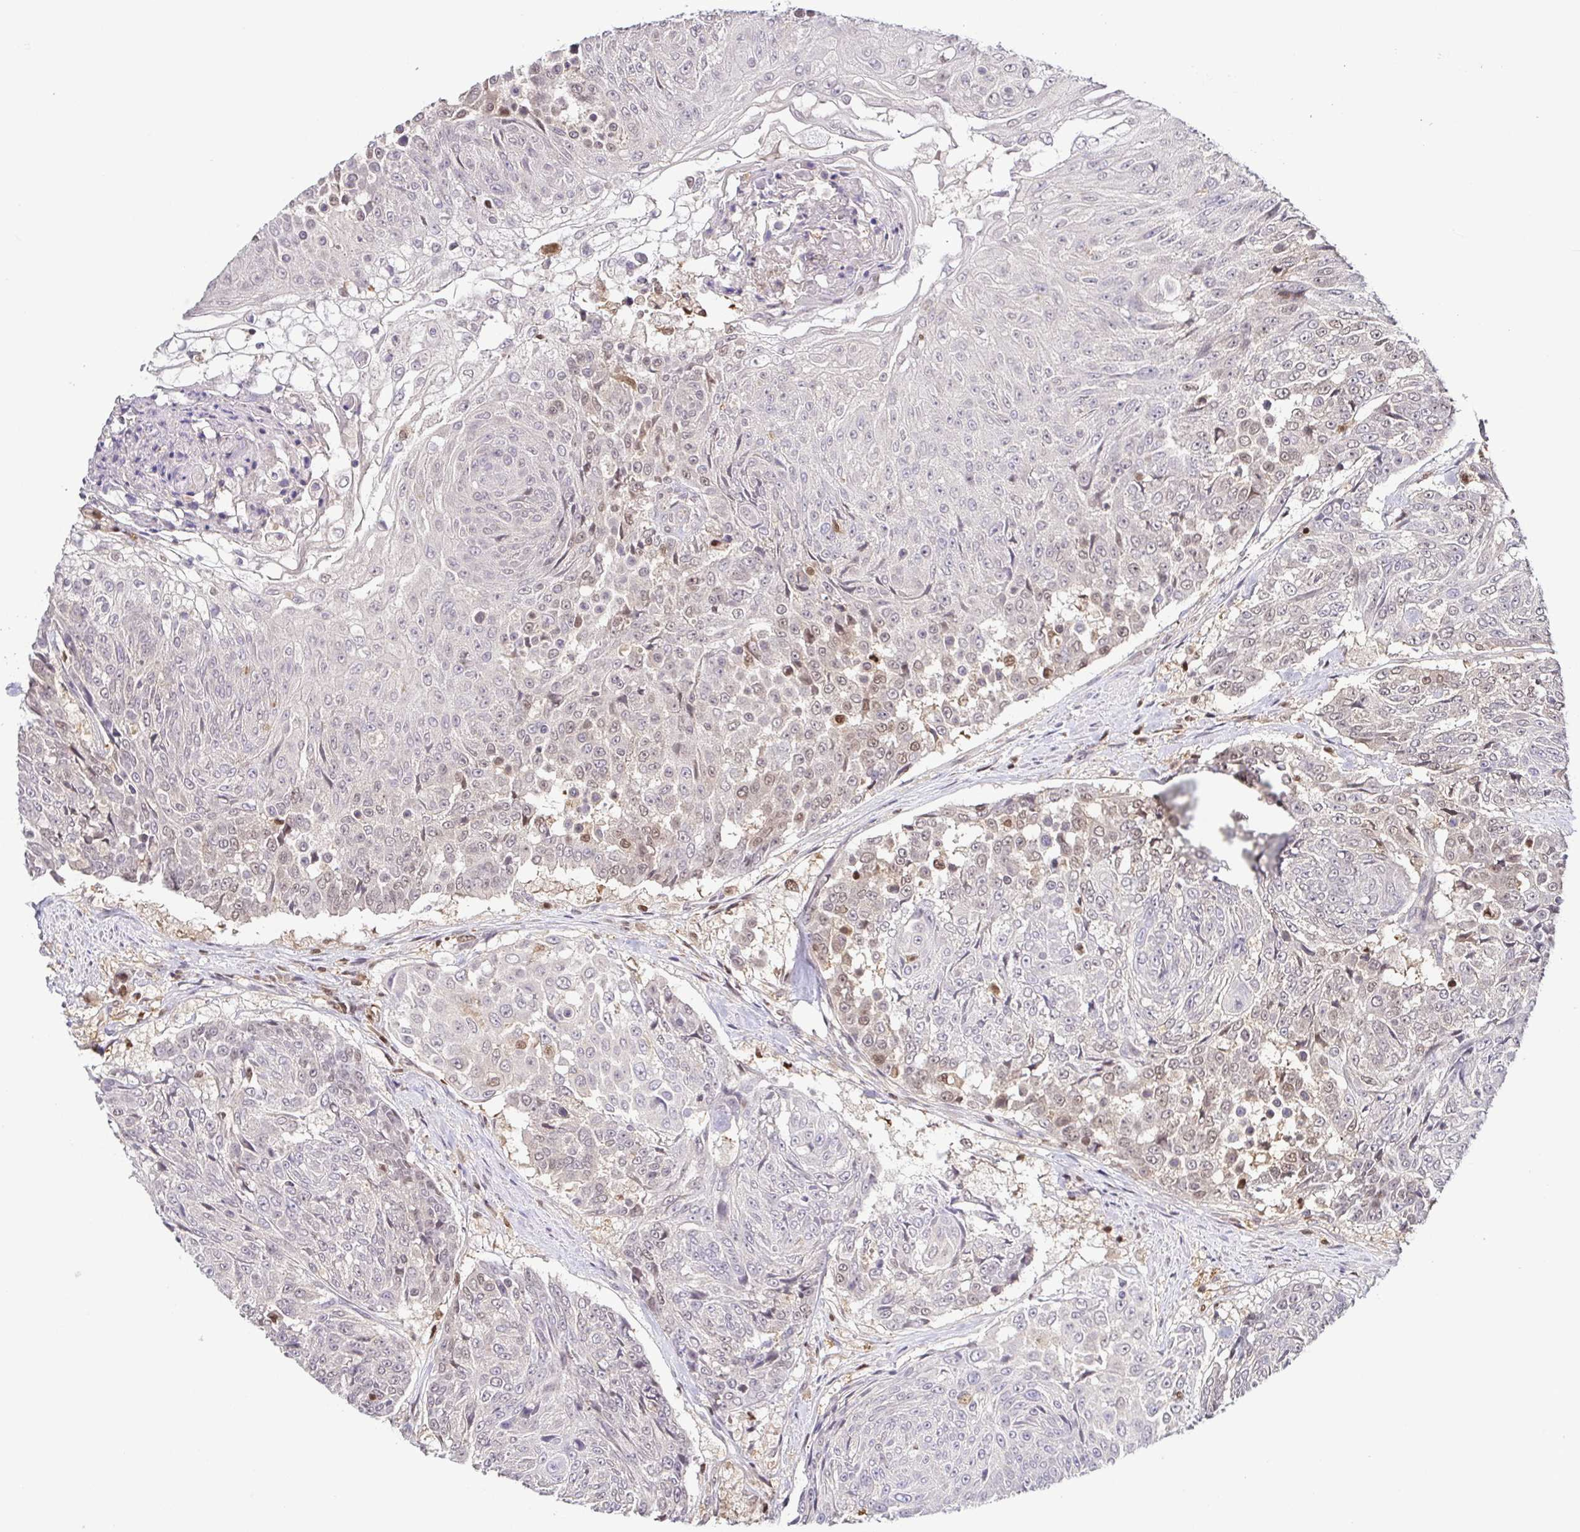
{"staining": {"intensity": "moderate", "quantity": "<25%", "location": "nuclear"}, "tissue": "urothelial cancer", "cell_type": "Tumor cells", "image_type": "cancer", "snomed": [{"axis": "morphology", "description": "Urothelial carcinoma, High grade"}, {"axis": "topography", "description": "Urinary bladder"}], "caption": "Immunohistochemistry (DAB (3,3'-diaminobenzidine)) staining of human urothelial cancer shows moderate nuclear protein positivity in about <25% of tumor cells.", "gene": "PSMB9", "patient": {"sex": "female", "age": 63}}